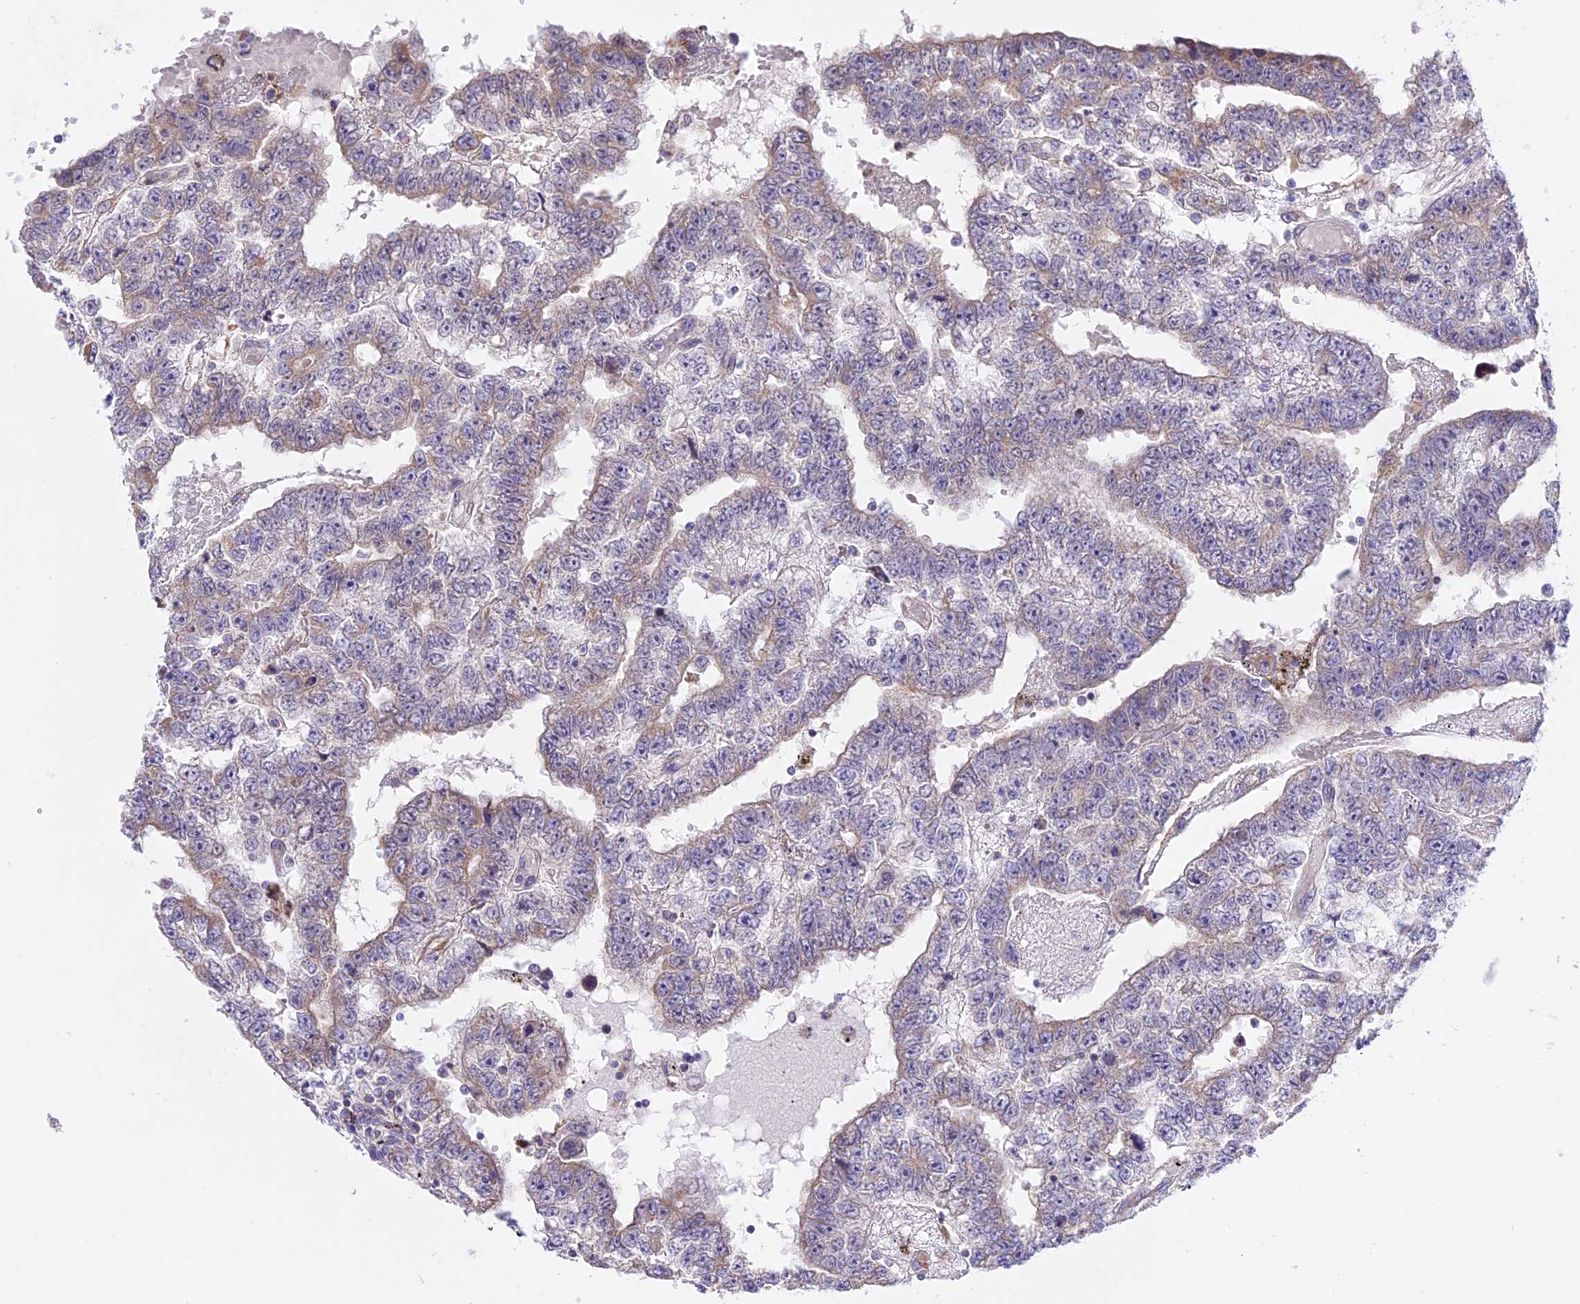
{"staining": {"intensity": "weak", "quantity": "25%-75%", "location": "cytoplasmic/membranous"}, "tissue": "testis cancer", "cell_type": "Tumor cells", "image_type": "cancer", "snomed": [{"axis": "morphology", "description": "Carcinoma, Embryonal, NOS"}, {"axis": "topography", "description": "Testis"}], "caption": "Immunohistochemistry (DAB) staining of testis cancer (embryonal carcinoma) reveals weak cytoplasmic/membranous protein expression in approximately 25%-75% of tumor cells.", "gene": "ARMCX6", "patient": {"sex": "male", "age": 25}}